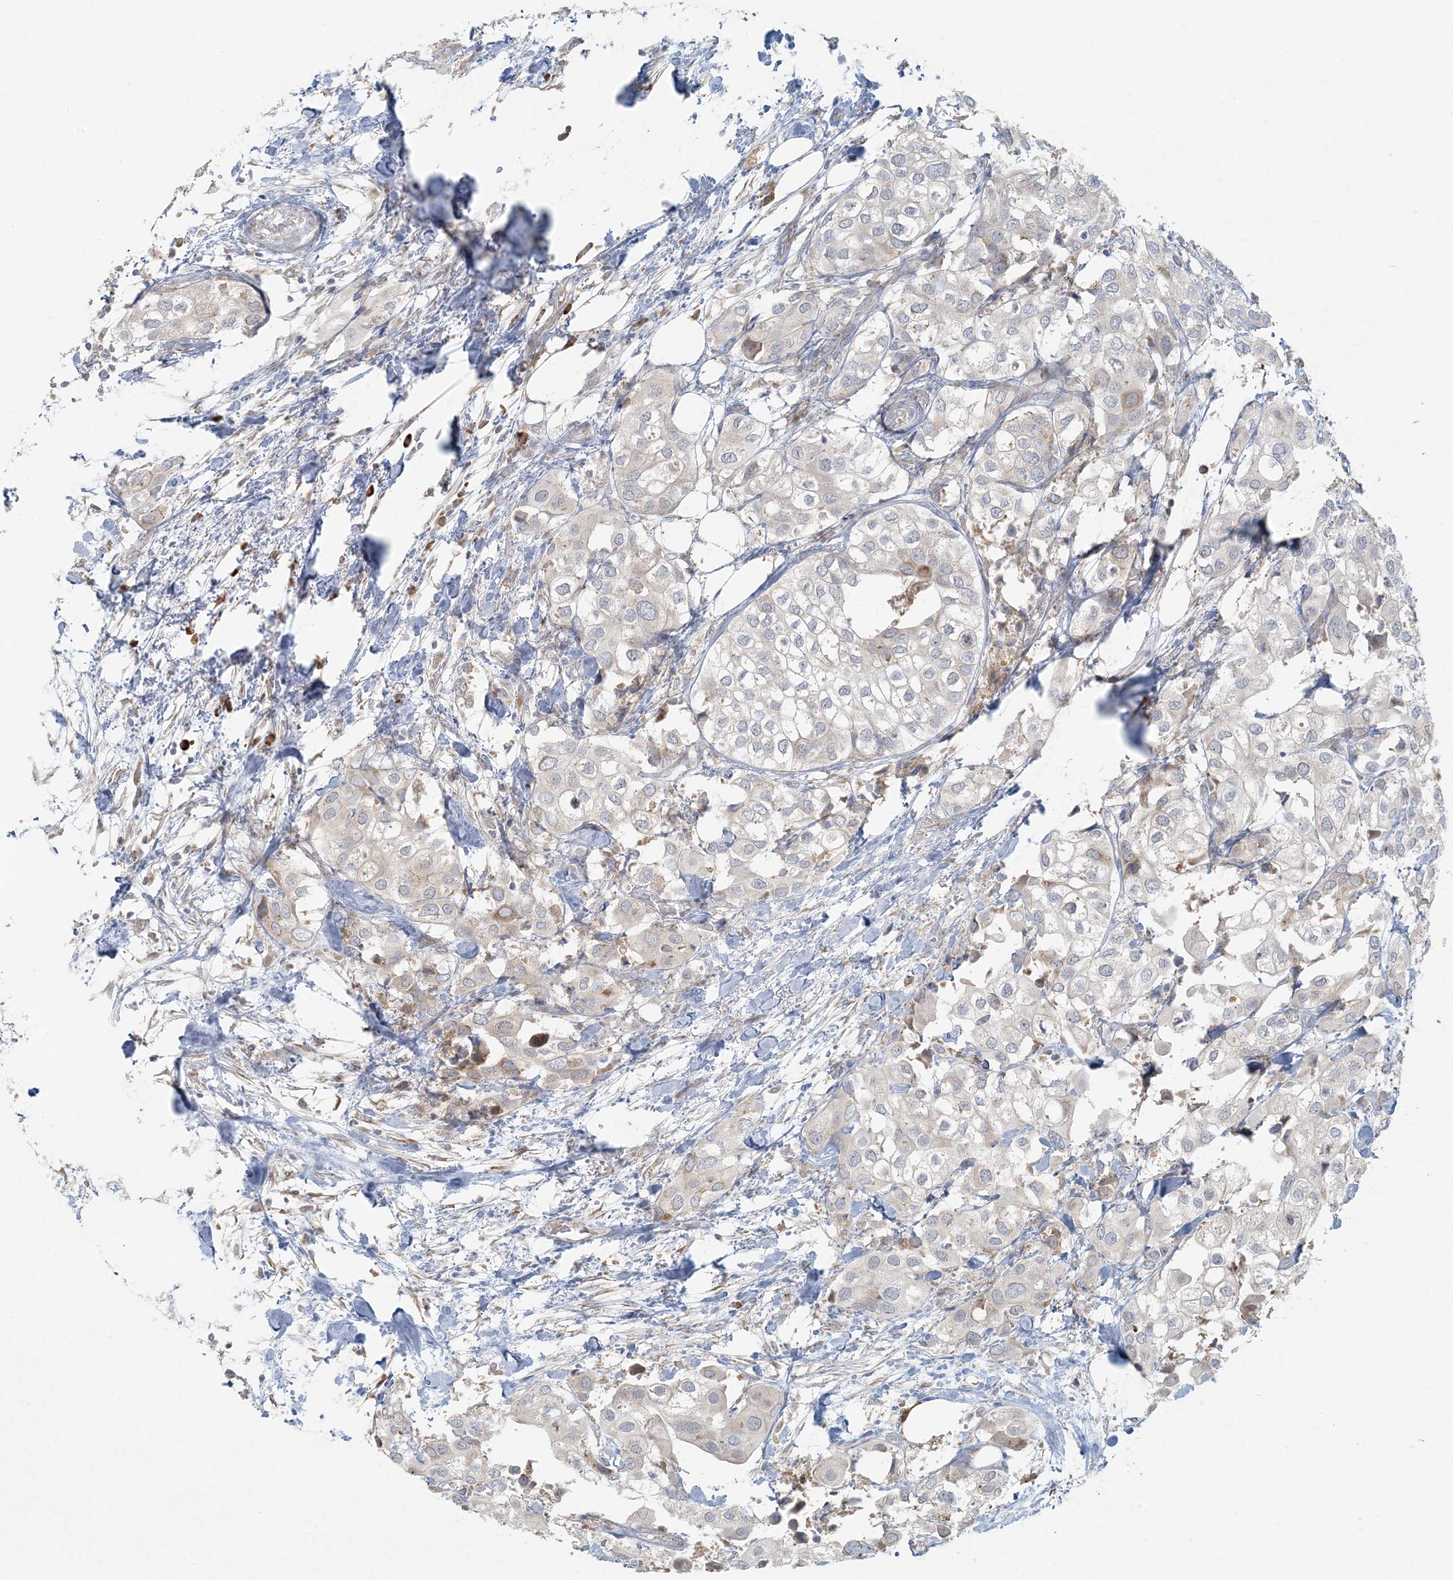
{"staining": {"intensity": "weak", "quantity": "<25%", "location": "cytoplasmic/membranous"}, "tissue": "urothelial cancer", "cell_type": "Tumor cells", "image_type": "cancer", "snomed": [{"axis": "morphology", "description": "Urothelial carcinoma, High grade"}, {"axis": "topography", "description": "Urinary bladder"}], "caption": "High-grade urothelial carcinoma was stained to show a protein in brown. There is no significant staining in tumor cells. (DAB immunohistochemistry visualized using brightfield microscopy, high magnification).", "gene": "HACL1", "patient": {"sex": "male", "age": 64}}